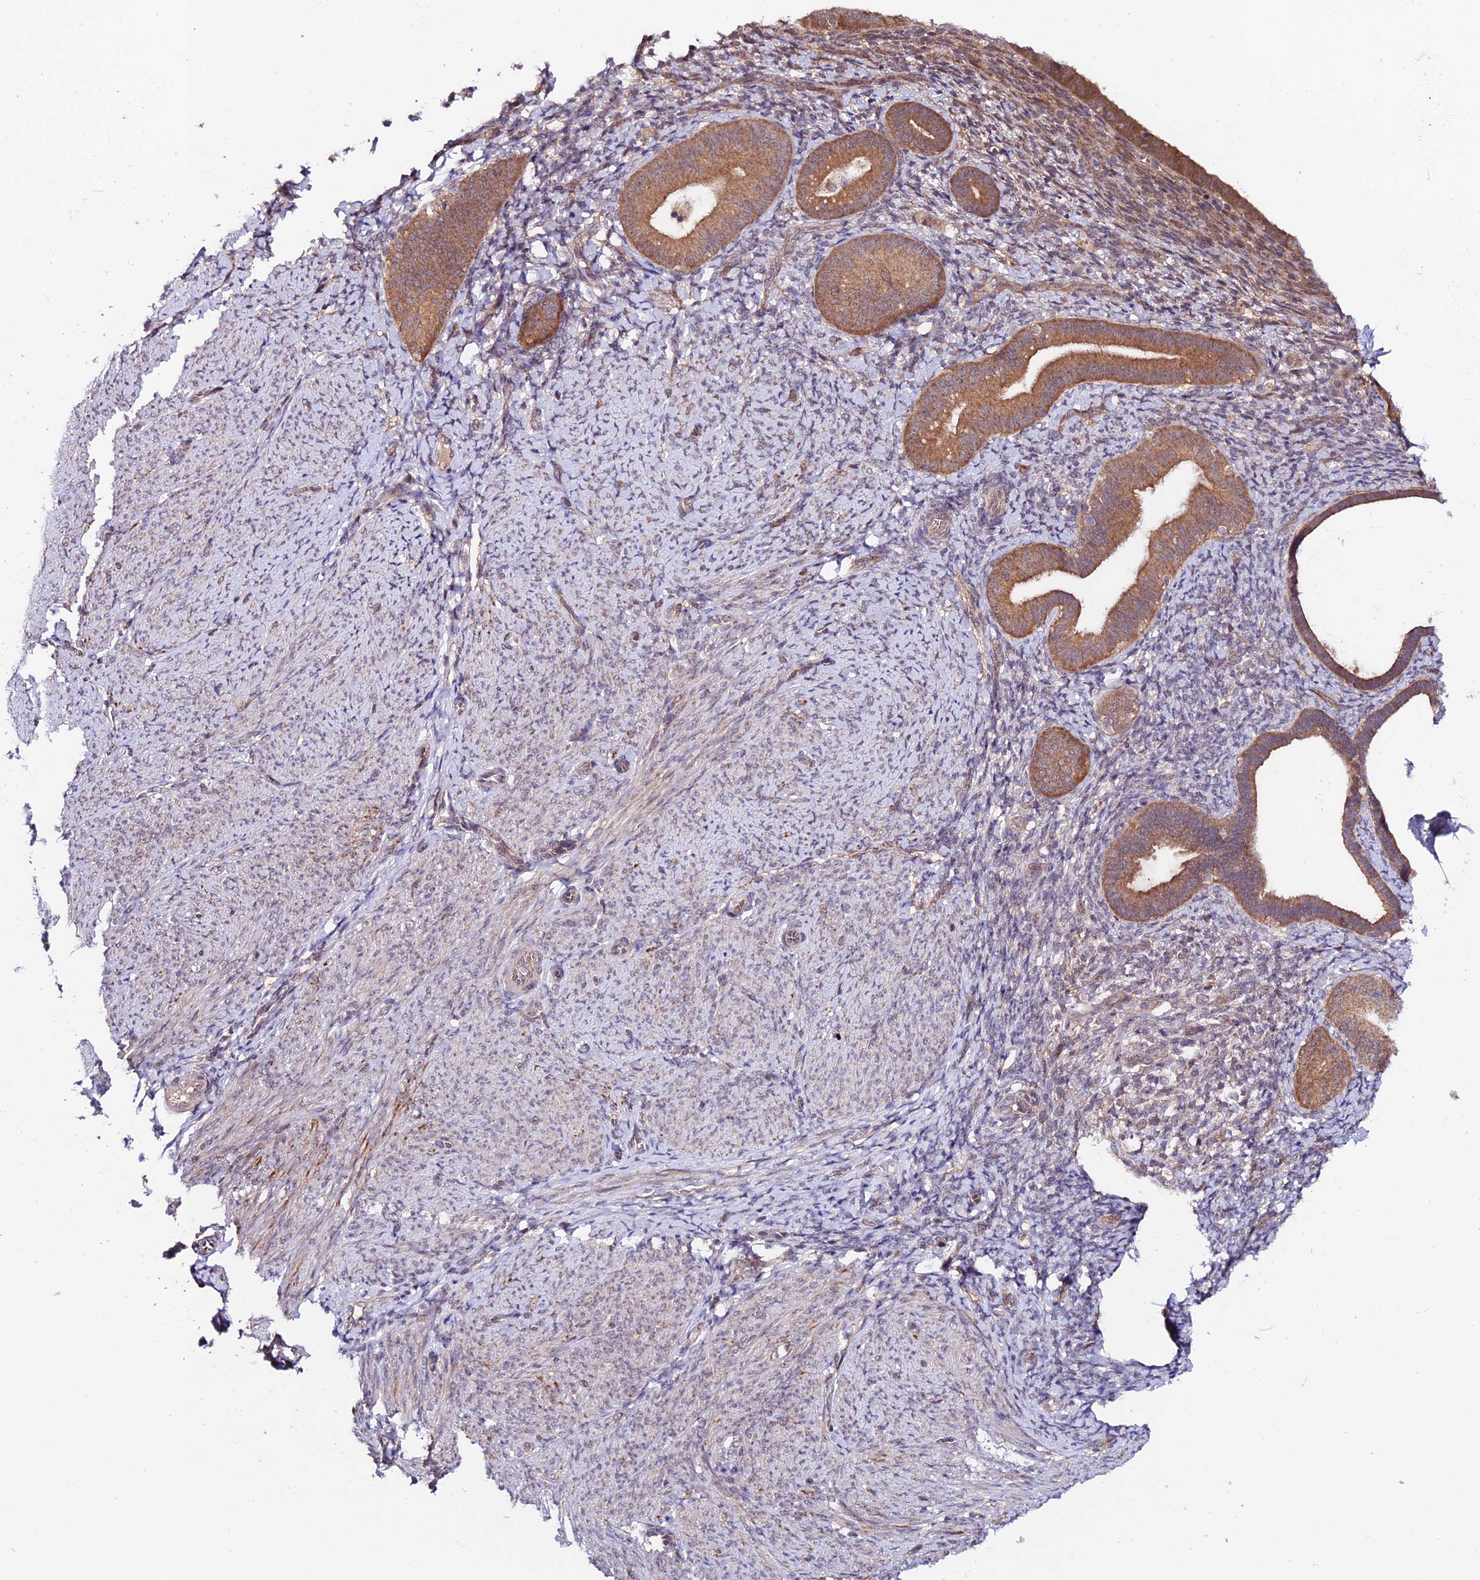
{"staining": {"intensity": "weak", "quantity": "25%-75%", "location": "cytoplasmic/membranous"}, "tissue": "endometrium", "cell_type": "Cells in endometrial stroma", "image_type": "normal", "snomed": [{"axis": "morphology", "description": "Normal tissue, NOS"}, {"axis": "topography", "description": "Endometrium"}], "caption": "Immunohistochemistry (DAB (3,3'-diaminobenzidine)) staining of benign human endometrium reveals weak cytoplasmic/membranous protein positivity in approximately 25%-75% of cells in endometrial stroma. The staining was performed using DAB to visualize the protein expression in brown, while the nuclei were stained in blue with hematoxylin (Magnification: 20x).", "gene": "TRIM40", "patient": {"sex": "female", "age": 65}}